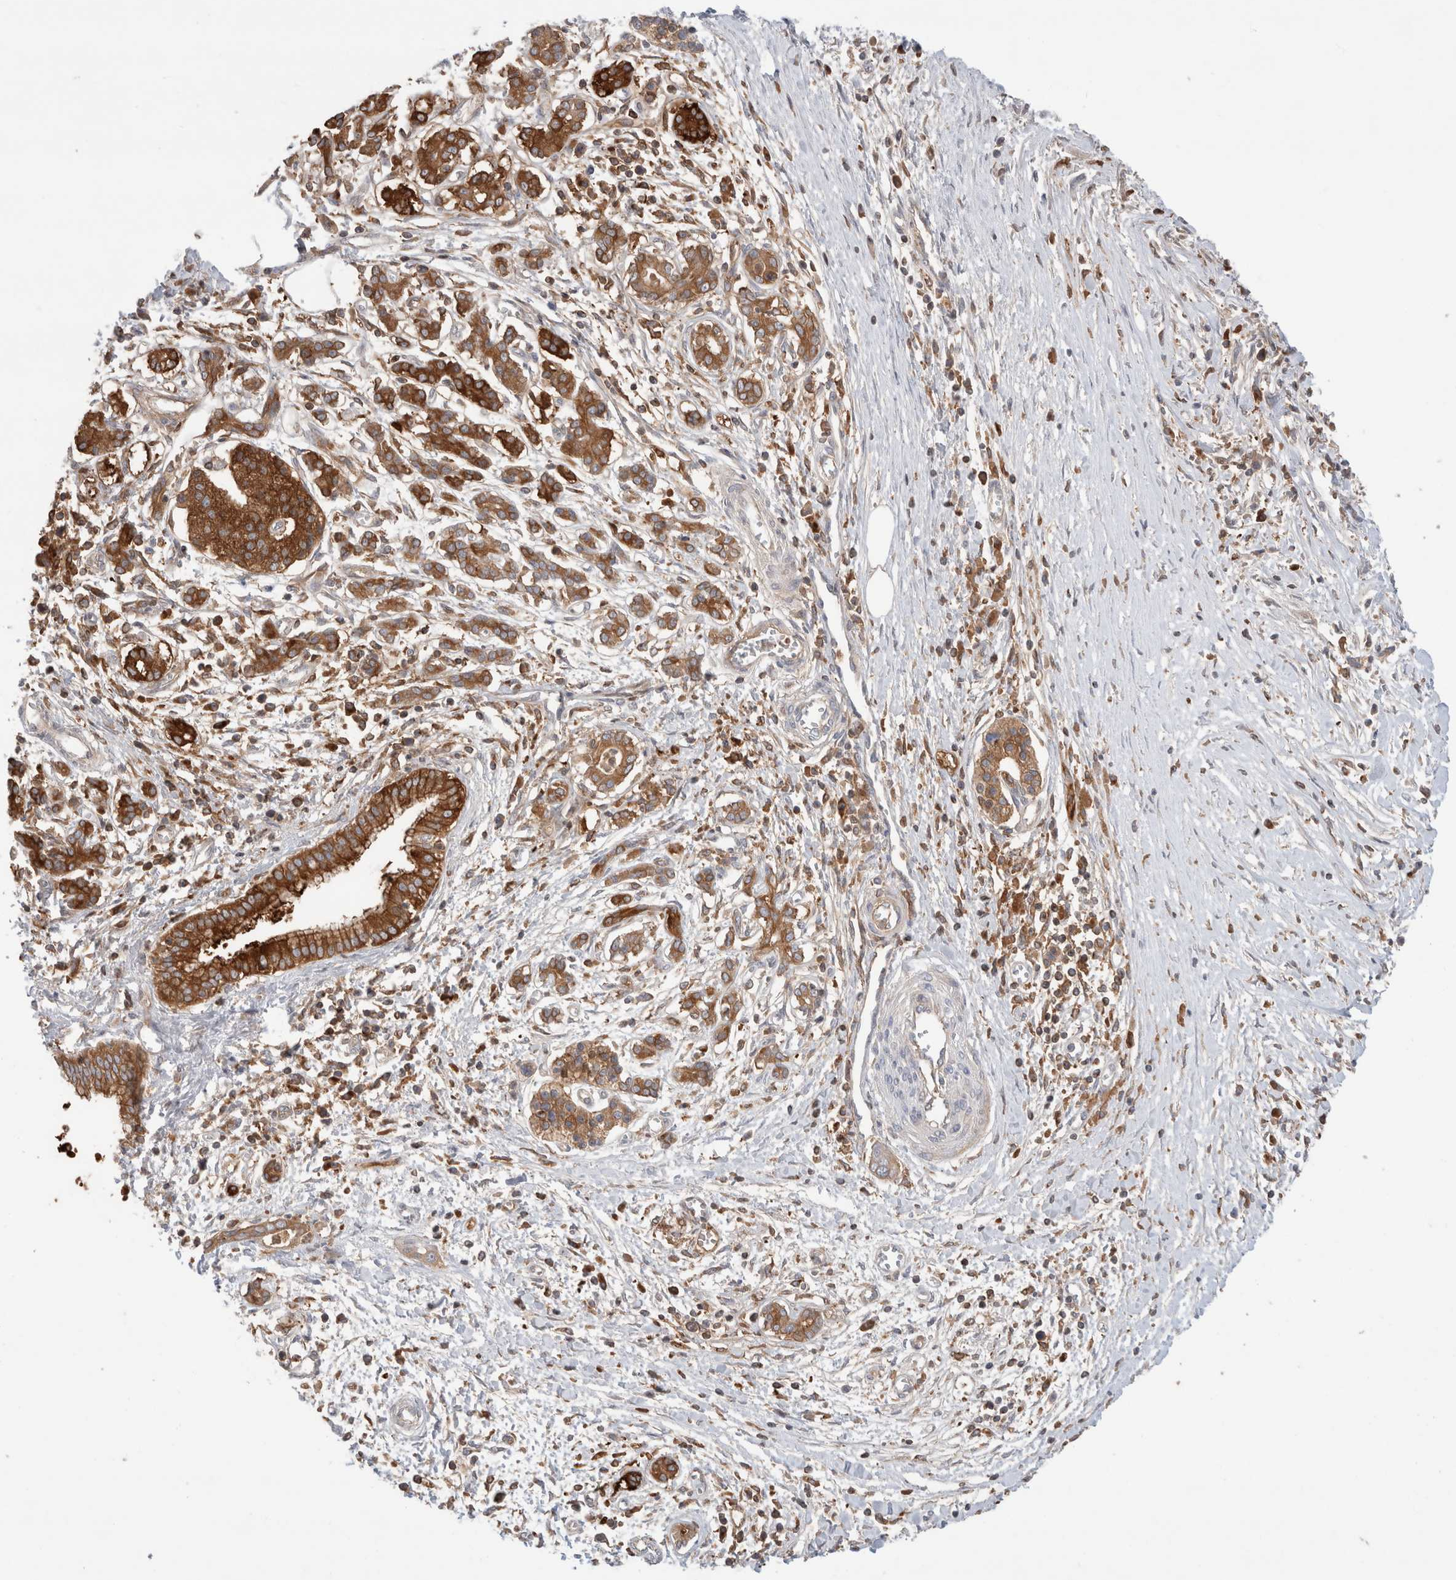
{"staining": {"intensity": "strong", "quantity": ">75%", "location": "cytoplasmic/membranous"}, "tissue": "pancreatic cancer", "cell_type": "Tumor cells", "image_type": "cancer", "snomed": [{"axis": "morphology", "description": "Adenocarcinoma, NOS"}, {"axis": "topography", "description": "Pancreas"}], "caption": "Immunohistochemistry (IHC) image of human pancreatic cancer stained for a protein (brown), which shows high levels of strong cytoplasmic/membranous staining in approximately >75% of tumor cells.", "gene": "KLHL14", "patient": {"sex": "male", "age": 58}}